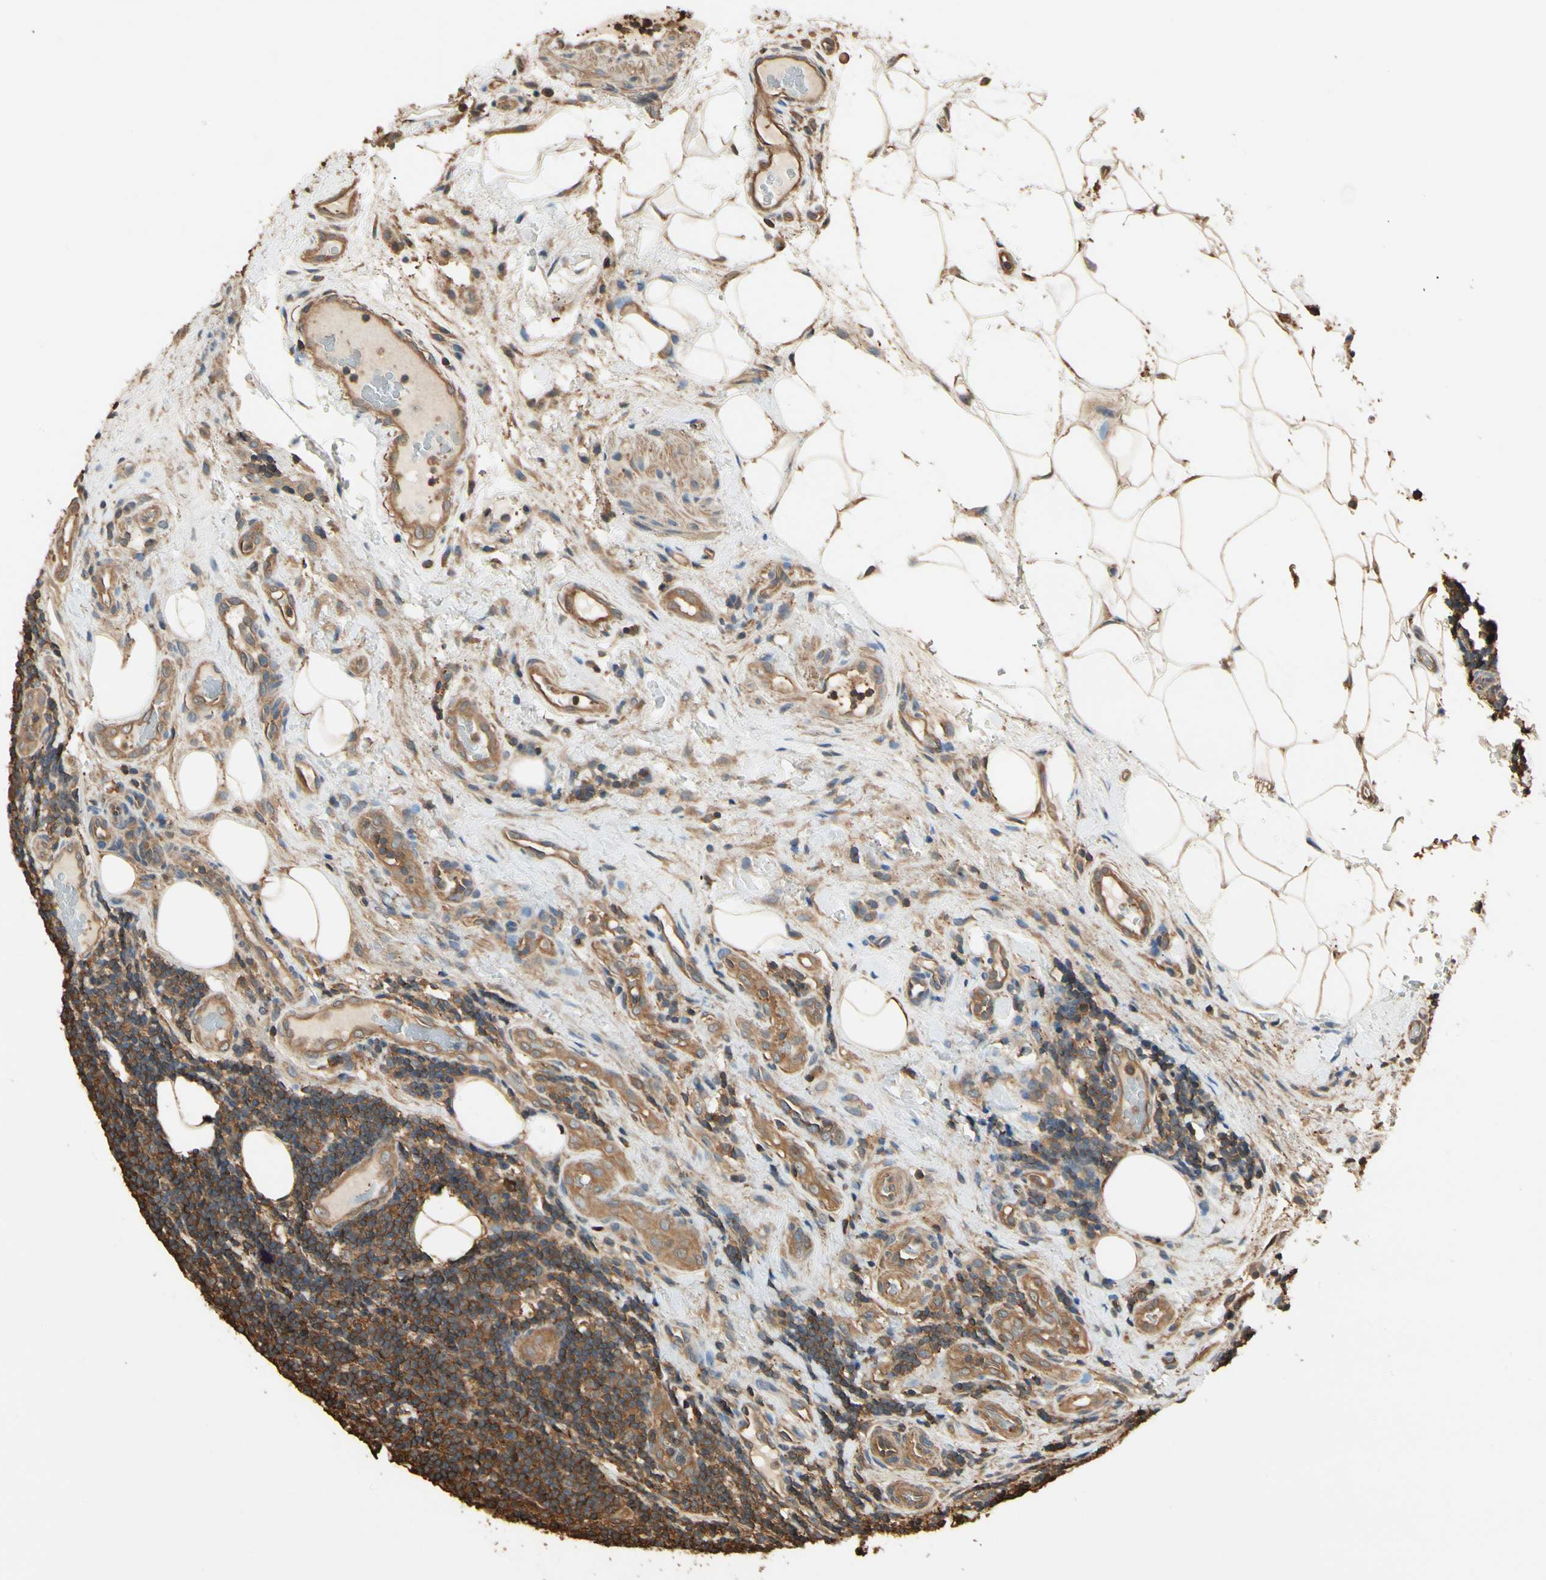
{"staining": {"intensity": "moderate", "quantity": ">75%", "location": "cytoplasmic/membranous"}, "tissue": "lymphoma", "cell_type": "Tumor cells", "image_type": "cancer", "snomed": [{"axis": "morphology", "description": "Malignant lymphoma, non-Hodgkin's type, Low grade"}, {"axis": "topography", "description": "Lymph node"}], "caption": "Brown immunohistochemical staining in lymphoma reveals moderate cytoplasmic/membranous expression in about >75% of tumor cells.", "gene": "YWHAE", "patient": {"sex": "male", "age": 83}}